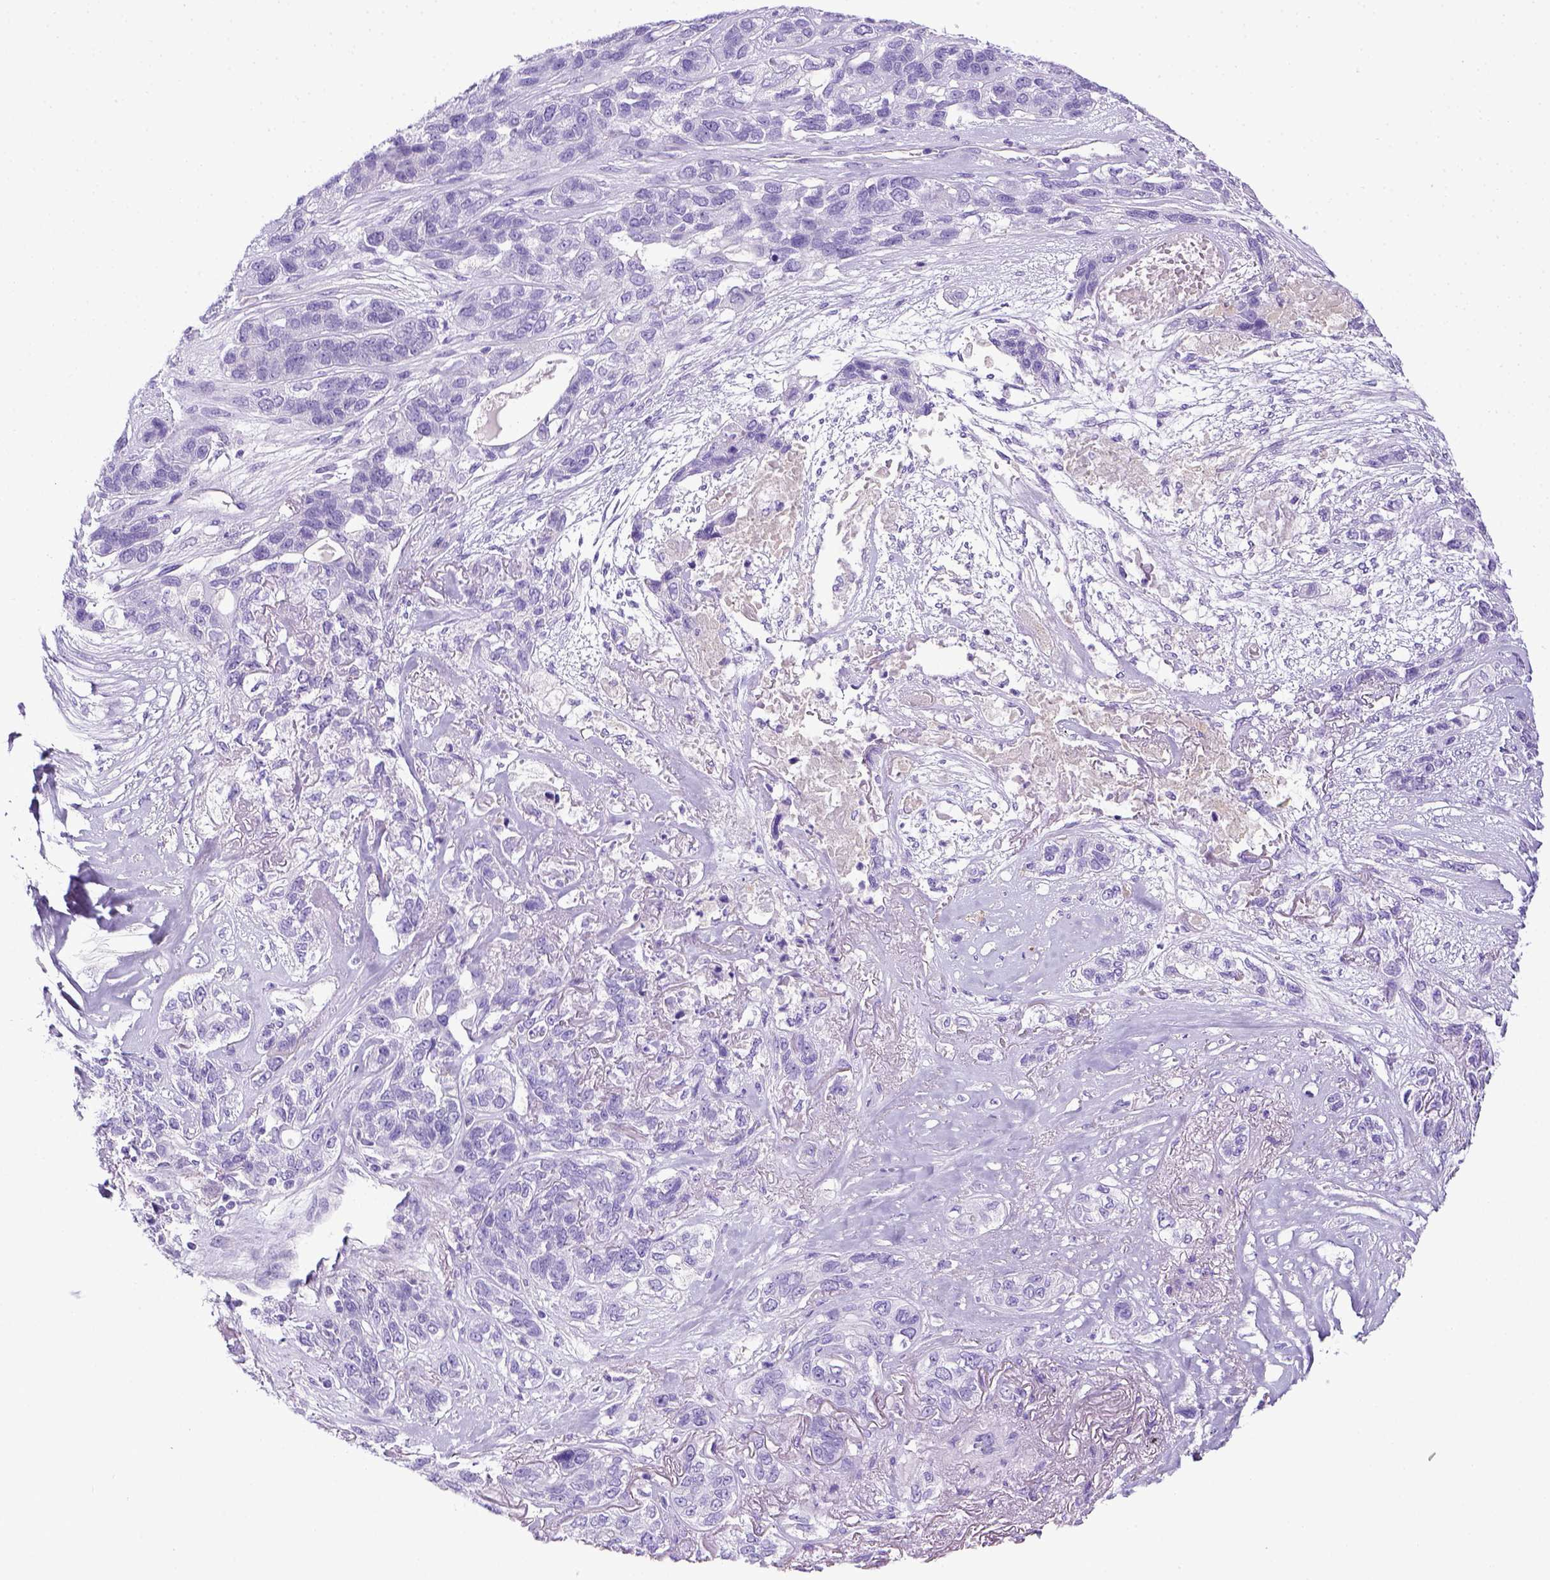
{"staining": {"intensity": "negative", "quantity": "none", "location": "none"}, "tissue": "lung cancer", "cell_type": "Tumor cells", "image_type": "cancer", "snomed": [{"axis": "morphology", "description": "Squamous cell carcinoma, NOS"}, {"axis": "topography", "description": "Lung"}], "caption": "The histopathology image demonstrates no significant positivity in tumor cells of lung squamous cell carcinoma.", "gene": "ITIH4", "patient": {"sex": "female", "age": 70}}